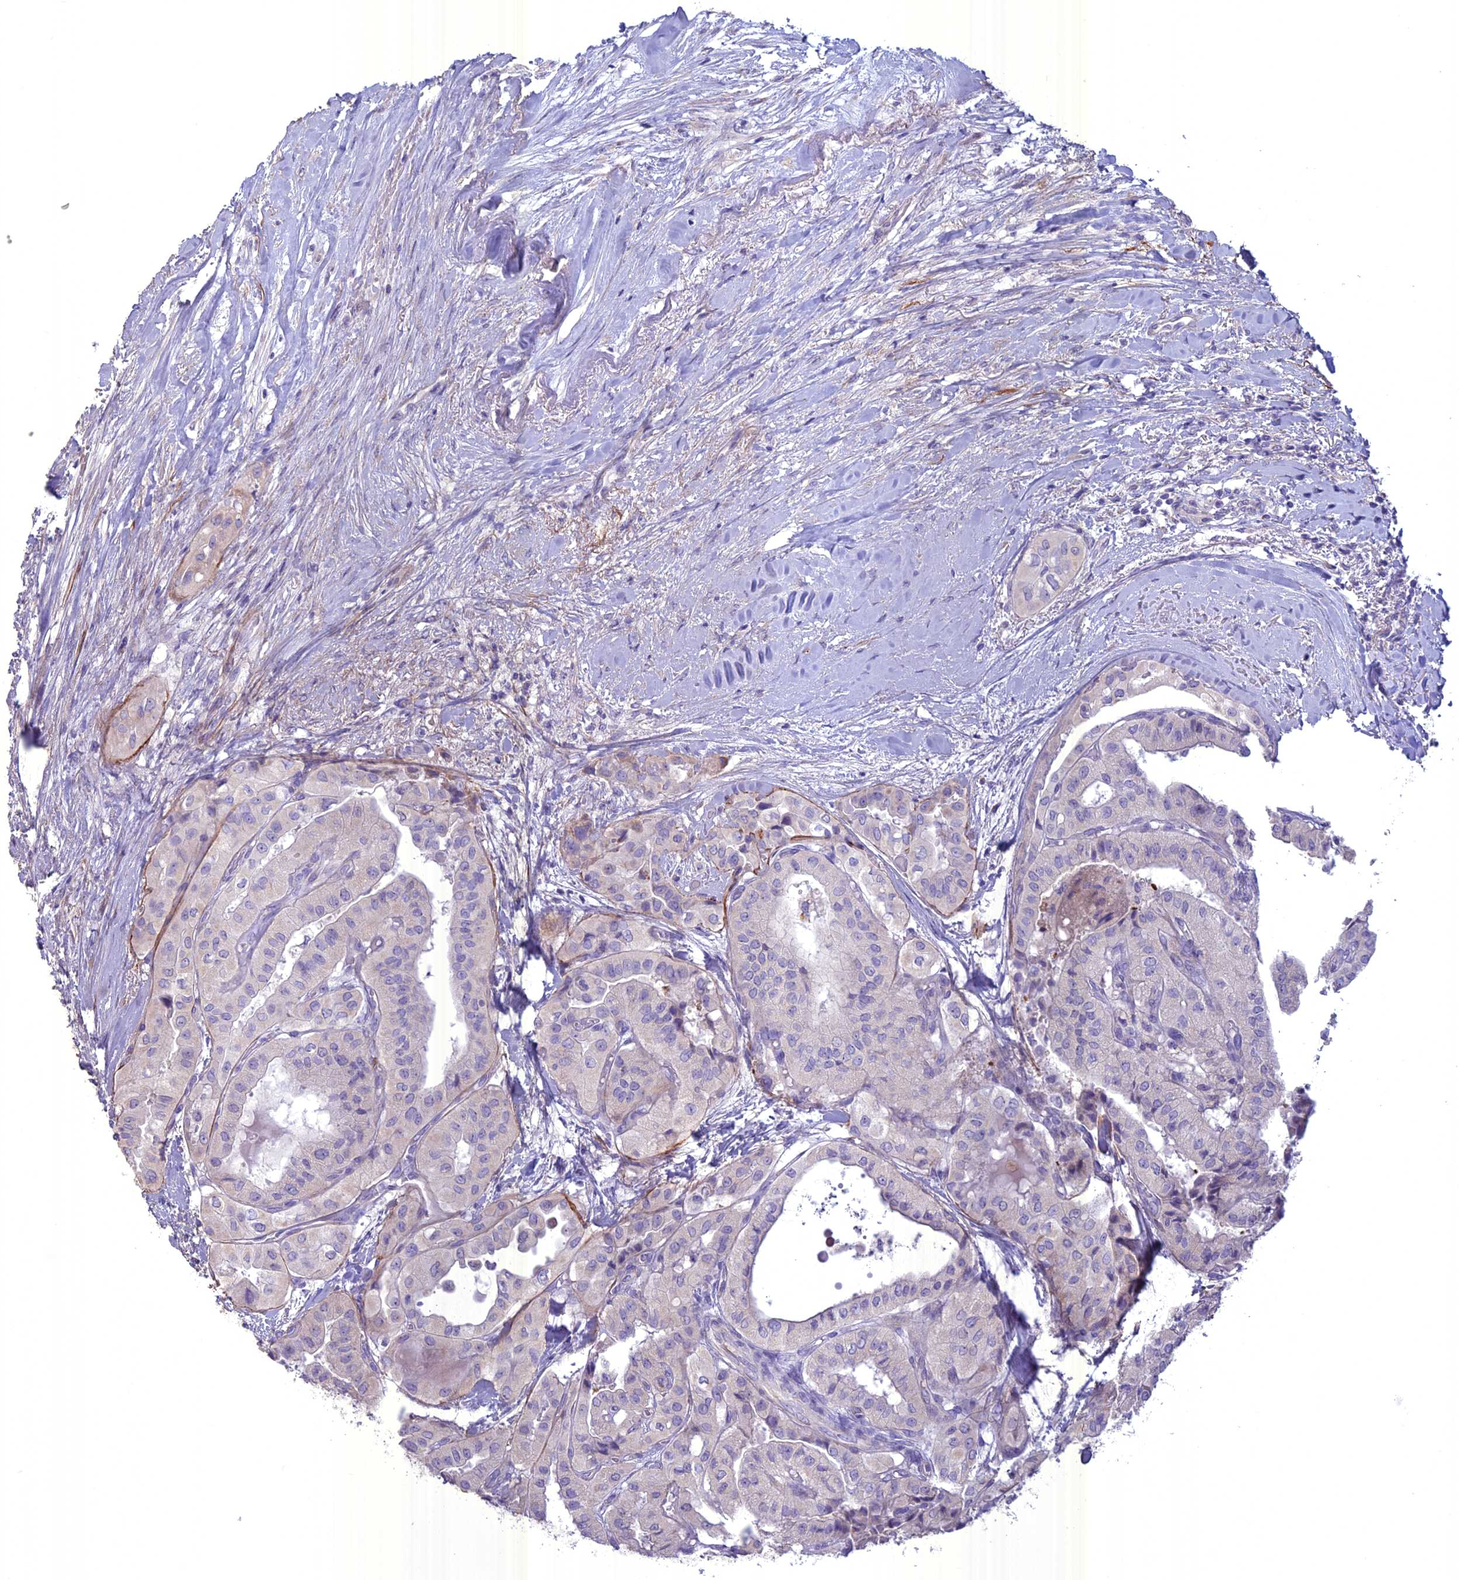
{"staining": {"intensity": "negative", "quantity": "none", "location": "none"}, "tissue": "thyroid cancer", "cell_type": "Tumor cells", "image_type": "cancer", "snomed": [{"axis": "morphology", "description": "Papillary adenocarcinoma, NOS"}, {"axis": "topography", "description": "Thyroid gland"}], "caption": "High power microscopy photomicrograph of an immunohistochemistry micrograph of thyroid cancer (papillary adenocarcinoma), revealing no significant staining in tumor cells. (DAB (3,3'-diaminobenzidine) immunohistochemistry with hematoxylin counter stain).", "gene": "SPHKAP", "patient": {"sex": "female", "age": 59}}